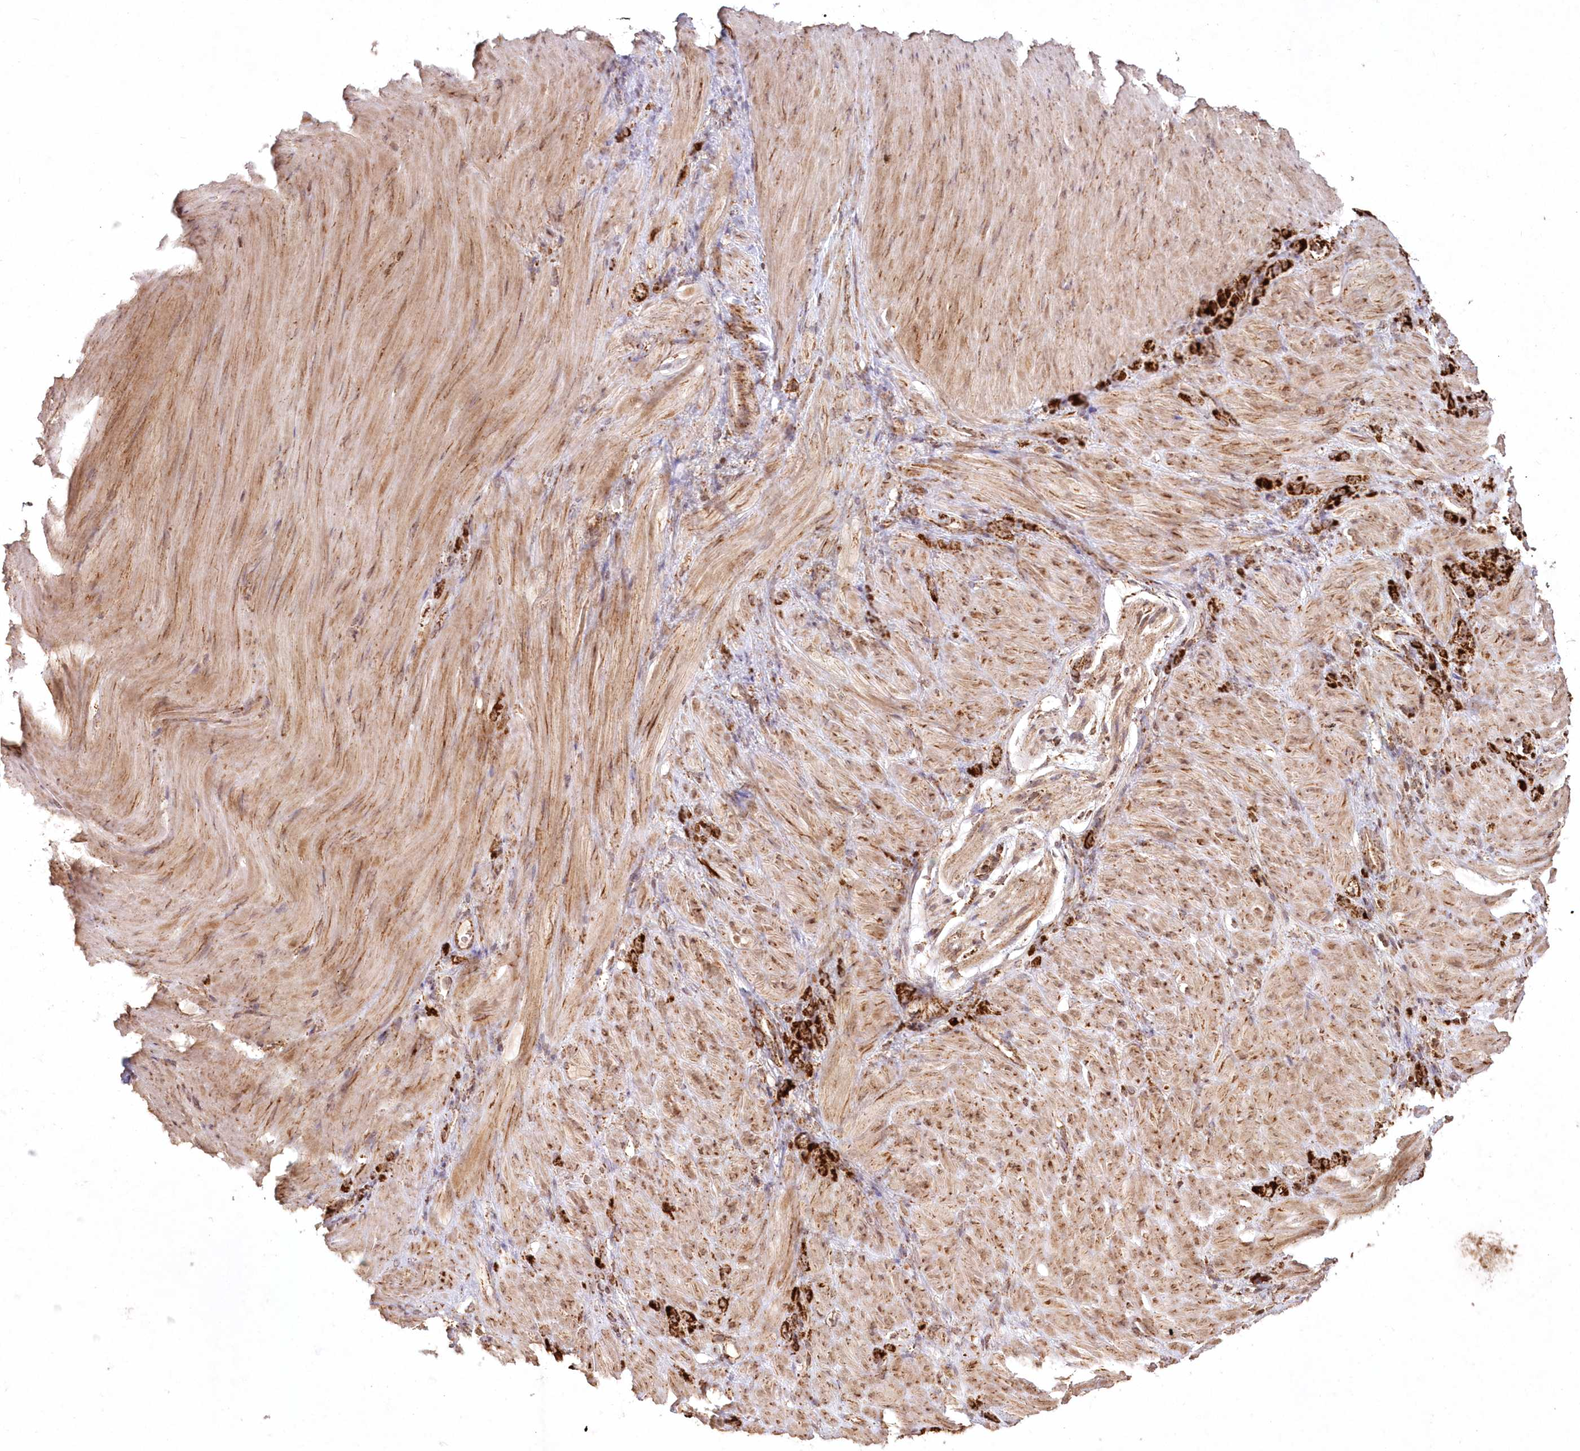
{"staining": {"intensity": "strong", "quantity": ">75%", "location": "cytoplasmic/membranous"}, "tissue": "stomach cancer", "cell_type": "Tumor cells", "image_type": "cancer", "snomed": [{"axis": "morphology", "description": "Normal tissue, NOS"}, {"axis": "morphology", "description": "Adenocarcinoma, NOS"}, {"axis": "topography", "description": "Stomach"}], "caption": "Stomach cancer (adenocarcinoma) stained with DAB immunohistochemistry demonstrates high levels of strong cytoplasmic/membranous staining in about >75% of tumor cells.", "gene": "LRPPRC", "patient": {"sex": "male", "age": 82}}